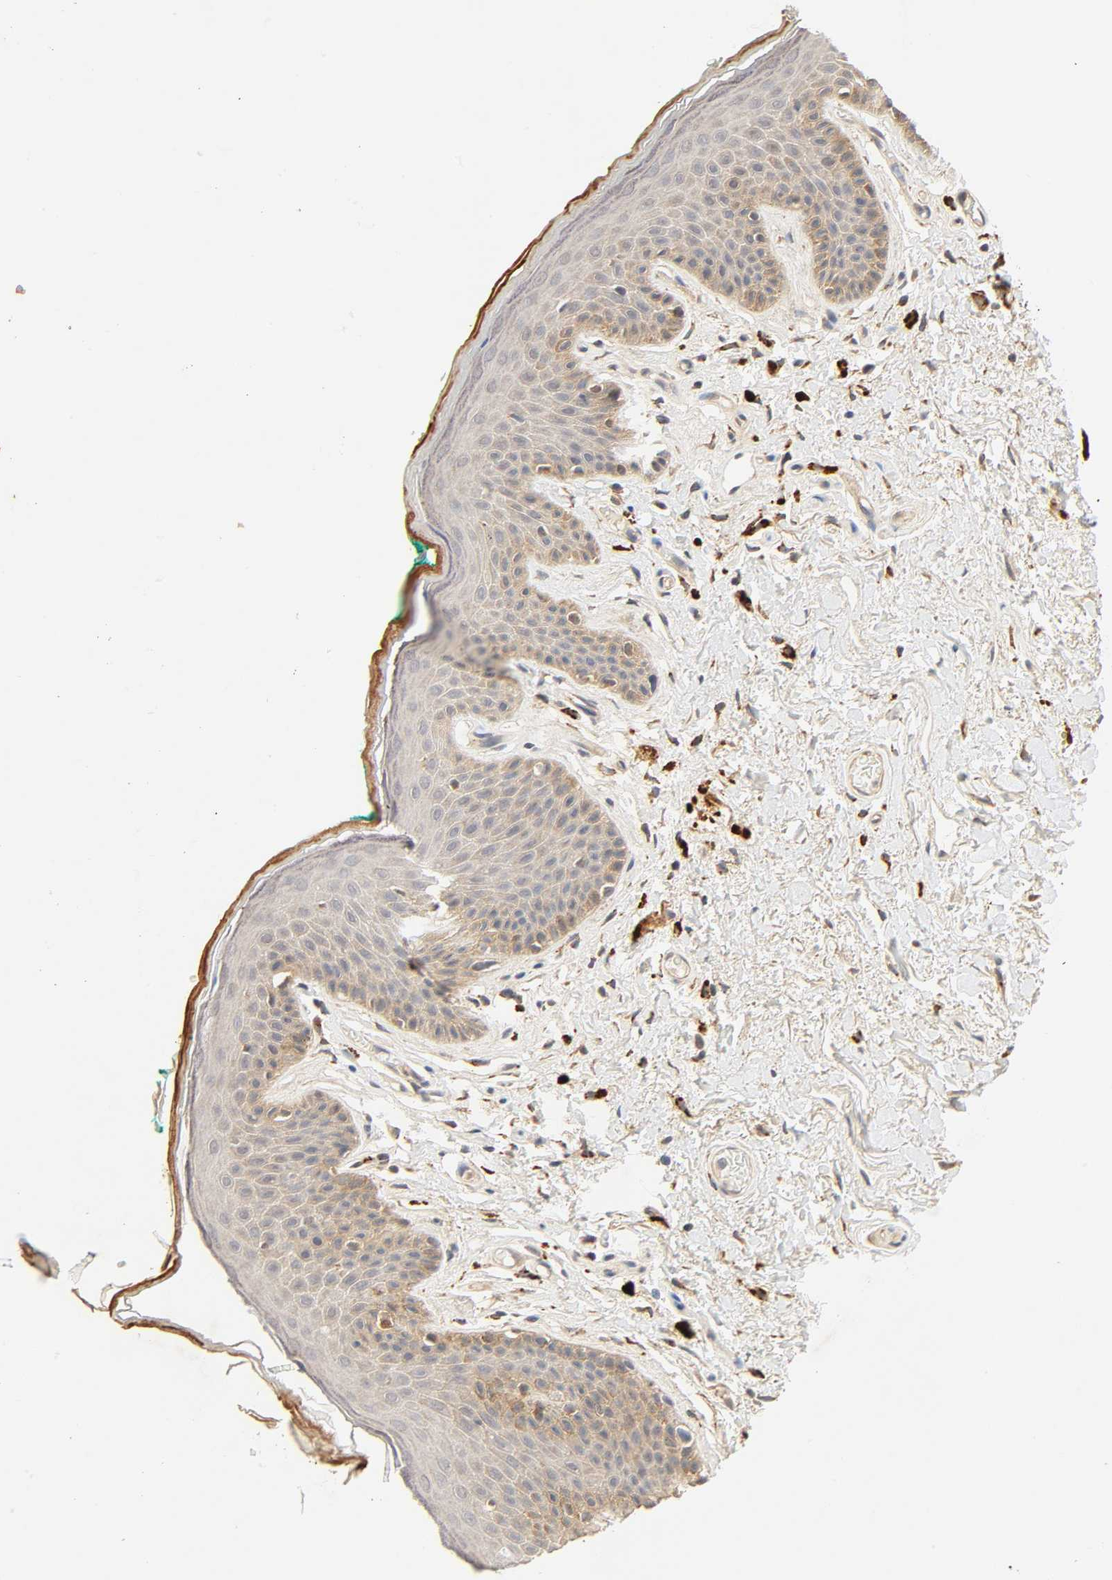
{"staining": {"intensity": "strong", "quantity": ">75%", "location": "cytoplasmic/membranous"}, "tissue": "skin", "cell_type": "Epidermal cells", "image_type": "normal", "snomed": [{"axis": "morphology", "description": "Normal tissue, NOS"}, {"axis": "topography", "description": "Anal"}], "caption": "Normal skin demonstrates strong cytoplasmic/membranous positivity in approximately >75% of epidermal cells The protein is shown in brown color, while the nuclei are stained blue..", "gene": "MAPK6", "patient": {"sex": "male", "age": 74}}